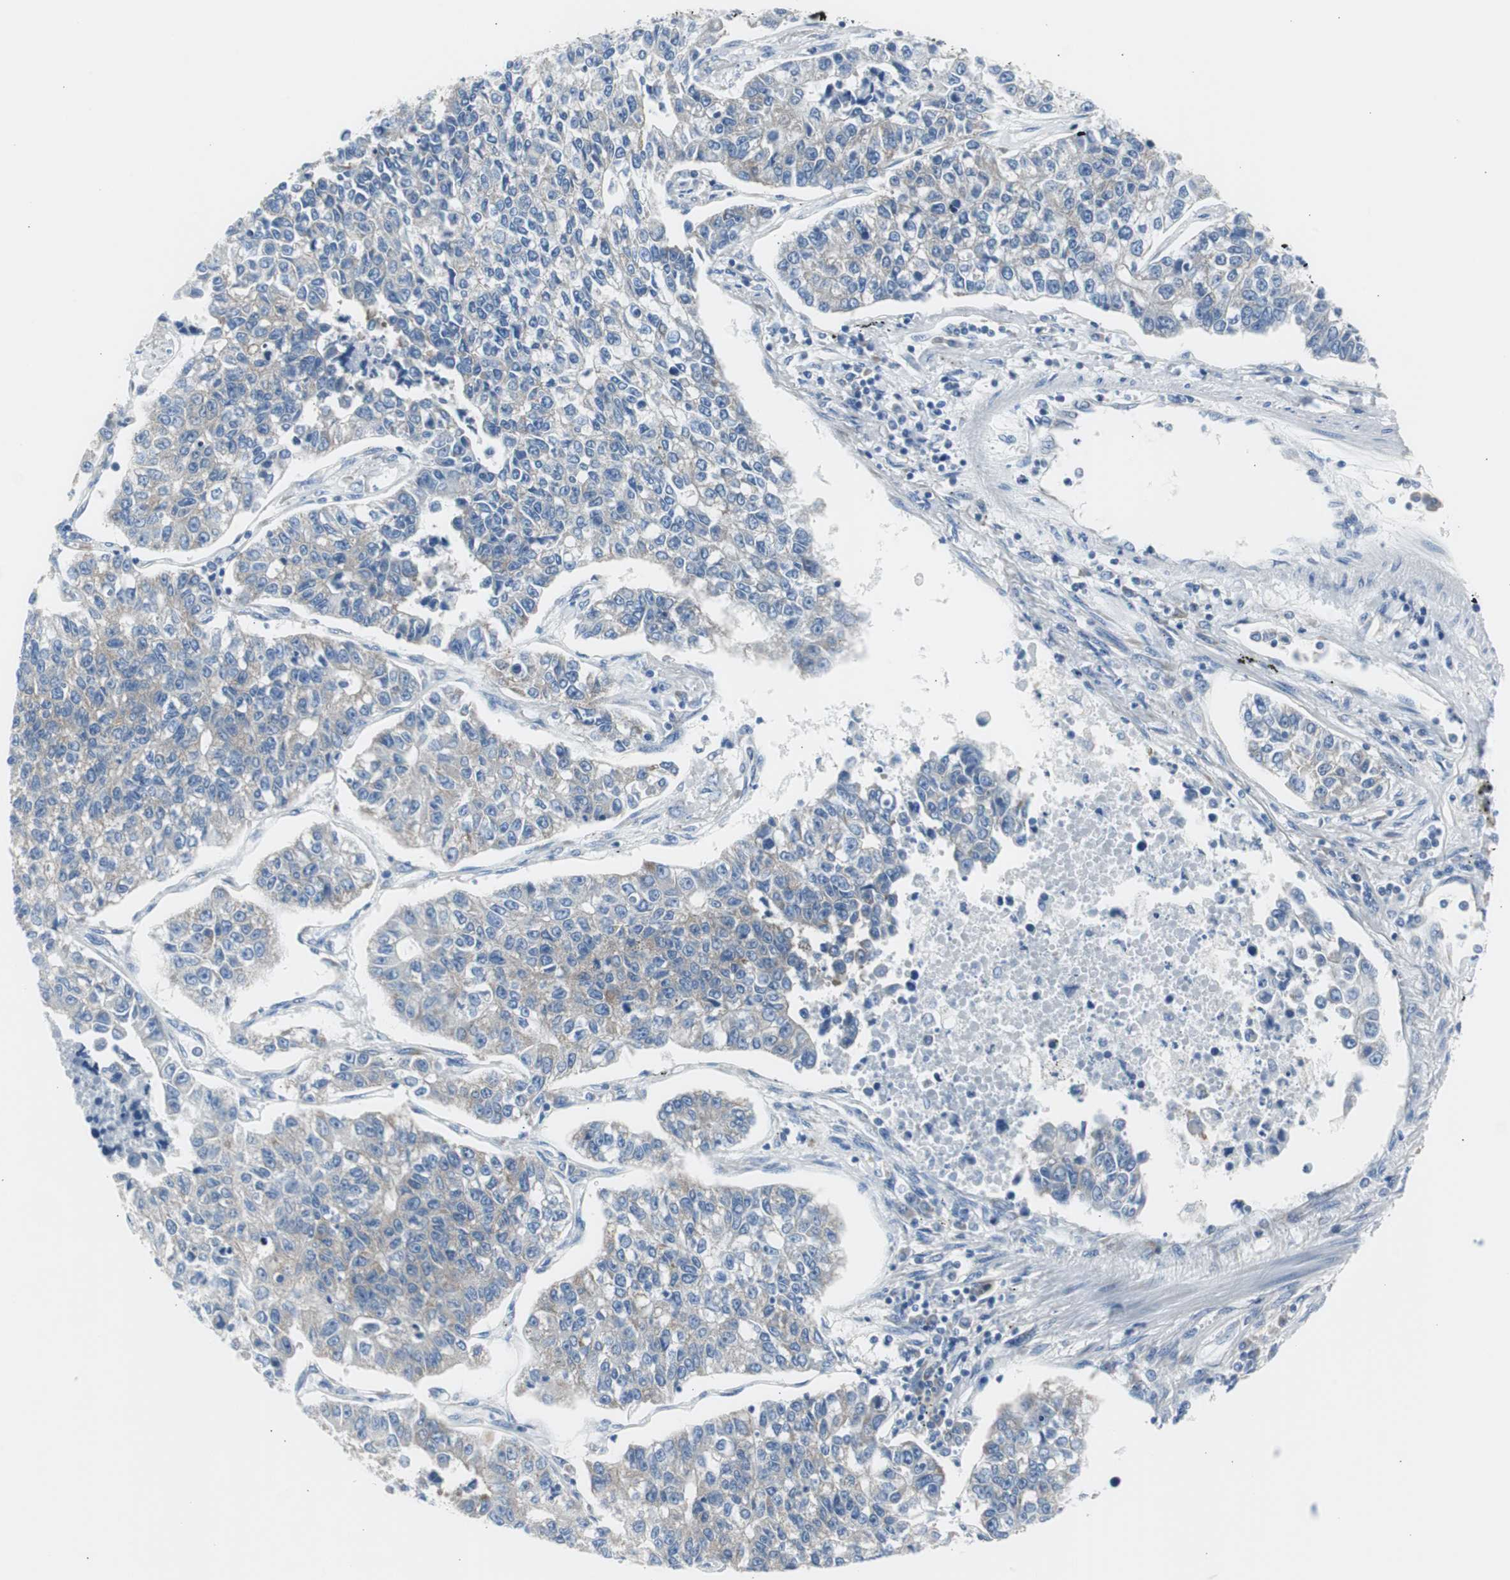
{"staining": {"intensity": "weak", "quantity": ">75%", "location": "cytoplasmic/membranous"}, "tissue": "lung cancer", "cell_type": "Tumor cells", "image_type": "cancer", "snomed": [{"axis": "morphology", "description": "Adenocarcinoma, NOS"}, {"axis": "topography", "description": "Lung"}], "caption": "This histopathology image exhibits immunohistochemistry (IHC) staining of lung cancer, with low weak cytoplasmic/membranous staining in approximately >75% of tumor cells.", "gene": "RPS12", "patient": {"sex": "male", "age": 49}}